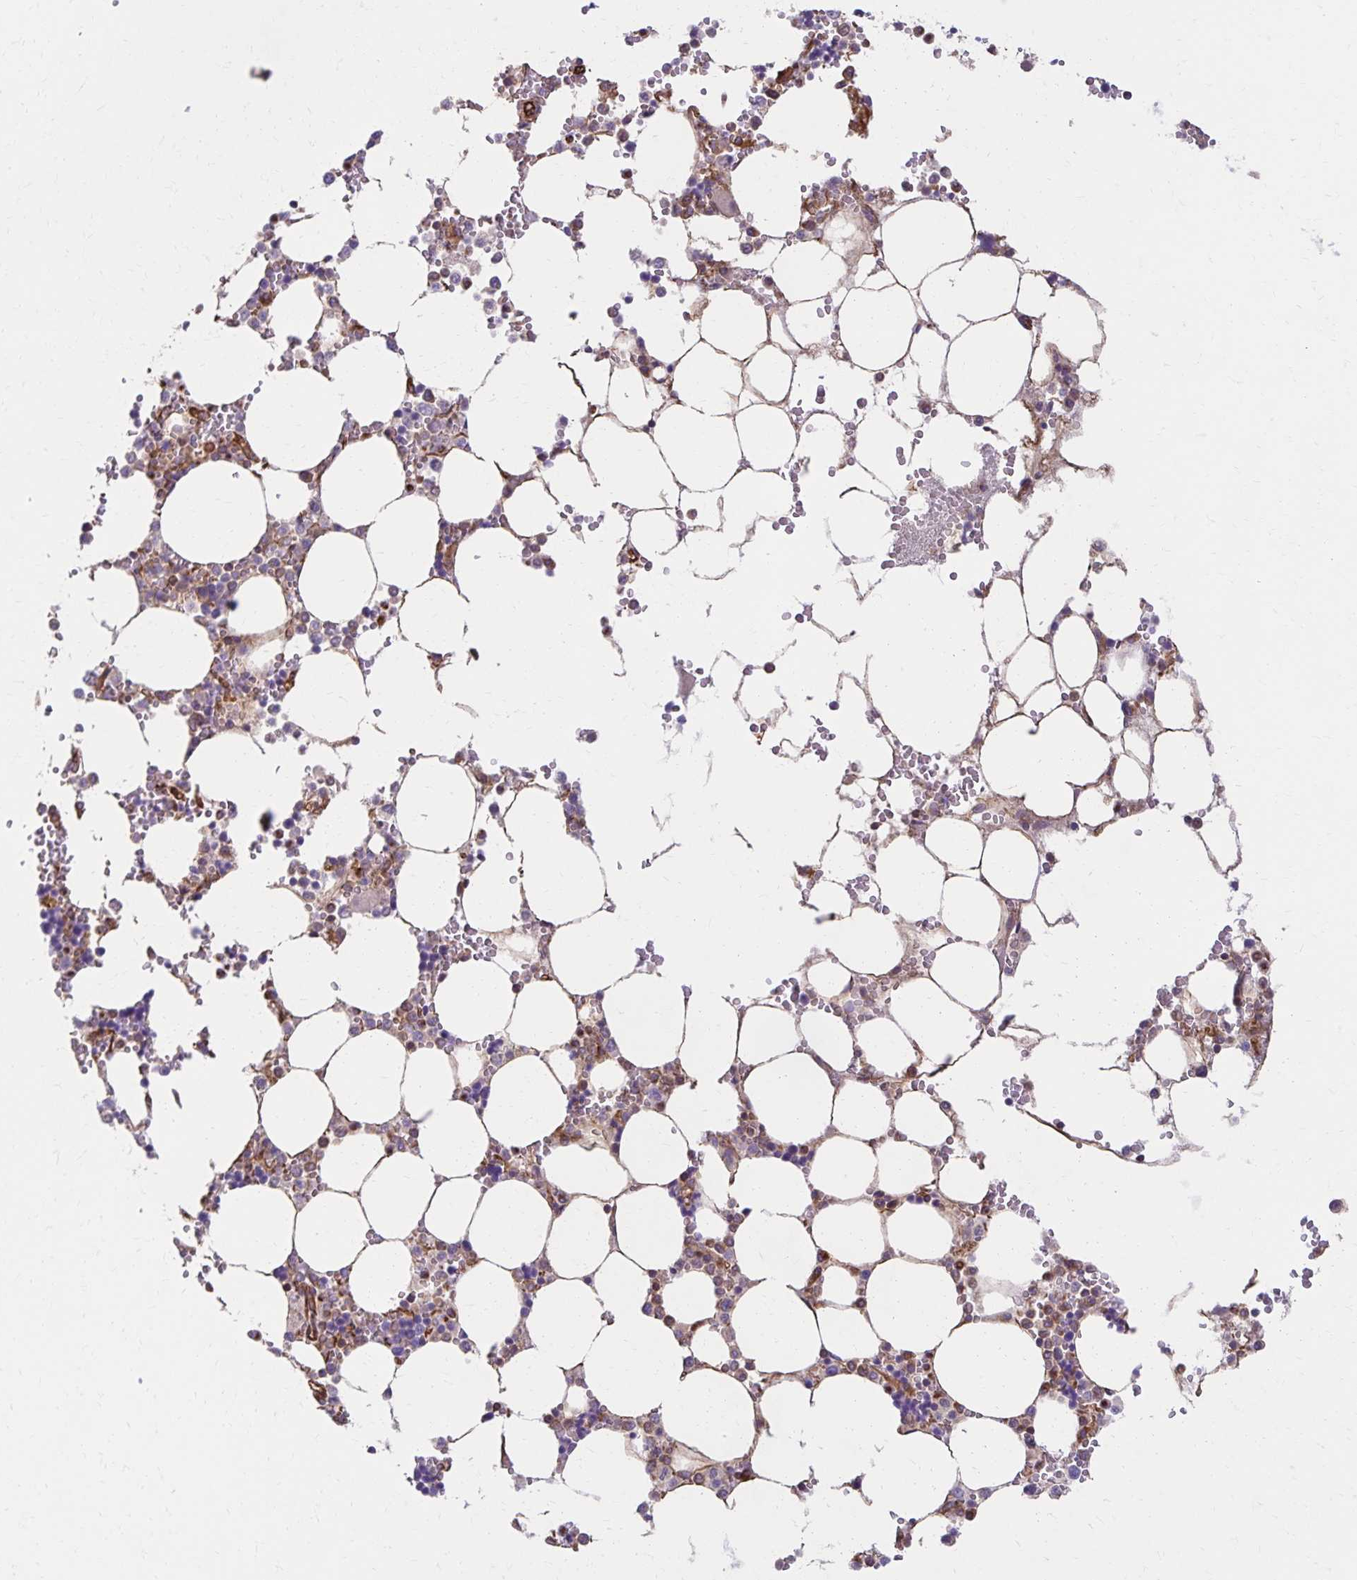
{"staining": {"intensity": "weak", "quantity": "25%-75%", "location": "cytoplasmic/membranous"}, "tissue": "bone marrow", "cell_type": "Hematopoietic cells", "image_type": "normal", "snomed": [{"axis": "morphology", "description": "Normal tissue, NOS"}, {"axis": "topography", "description": "Bone marrow"}], "caption": "An image showing weak cytoplasmic/membranous expression in about 25%-75% of hematopoietic cells in benign bone marrow, as visualized by brown immunohistochemical staining.", "gene": "TRPV6", "patient": {"sex": "male", "age": 64}}